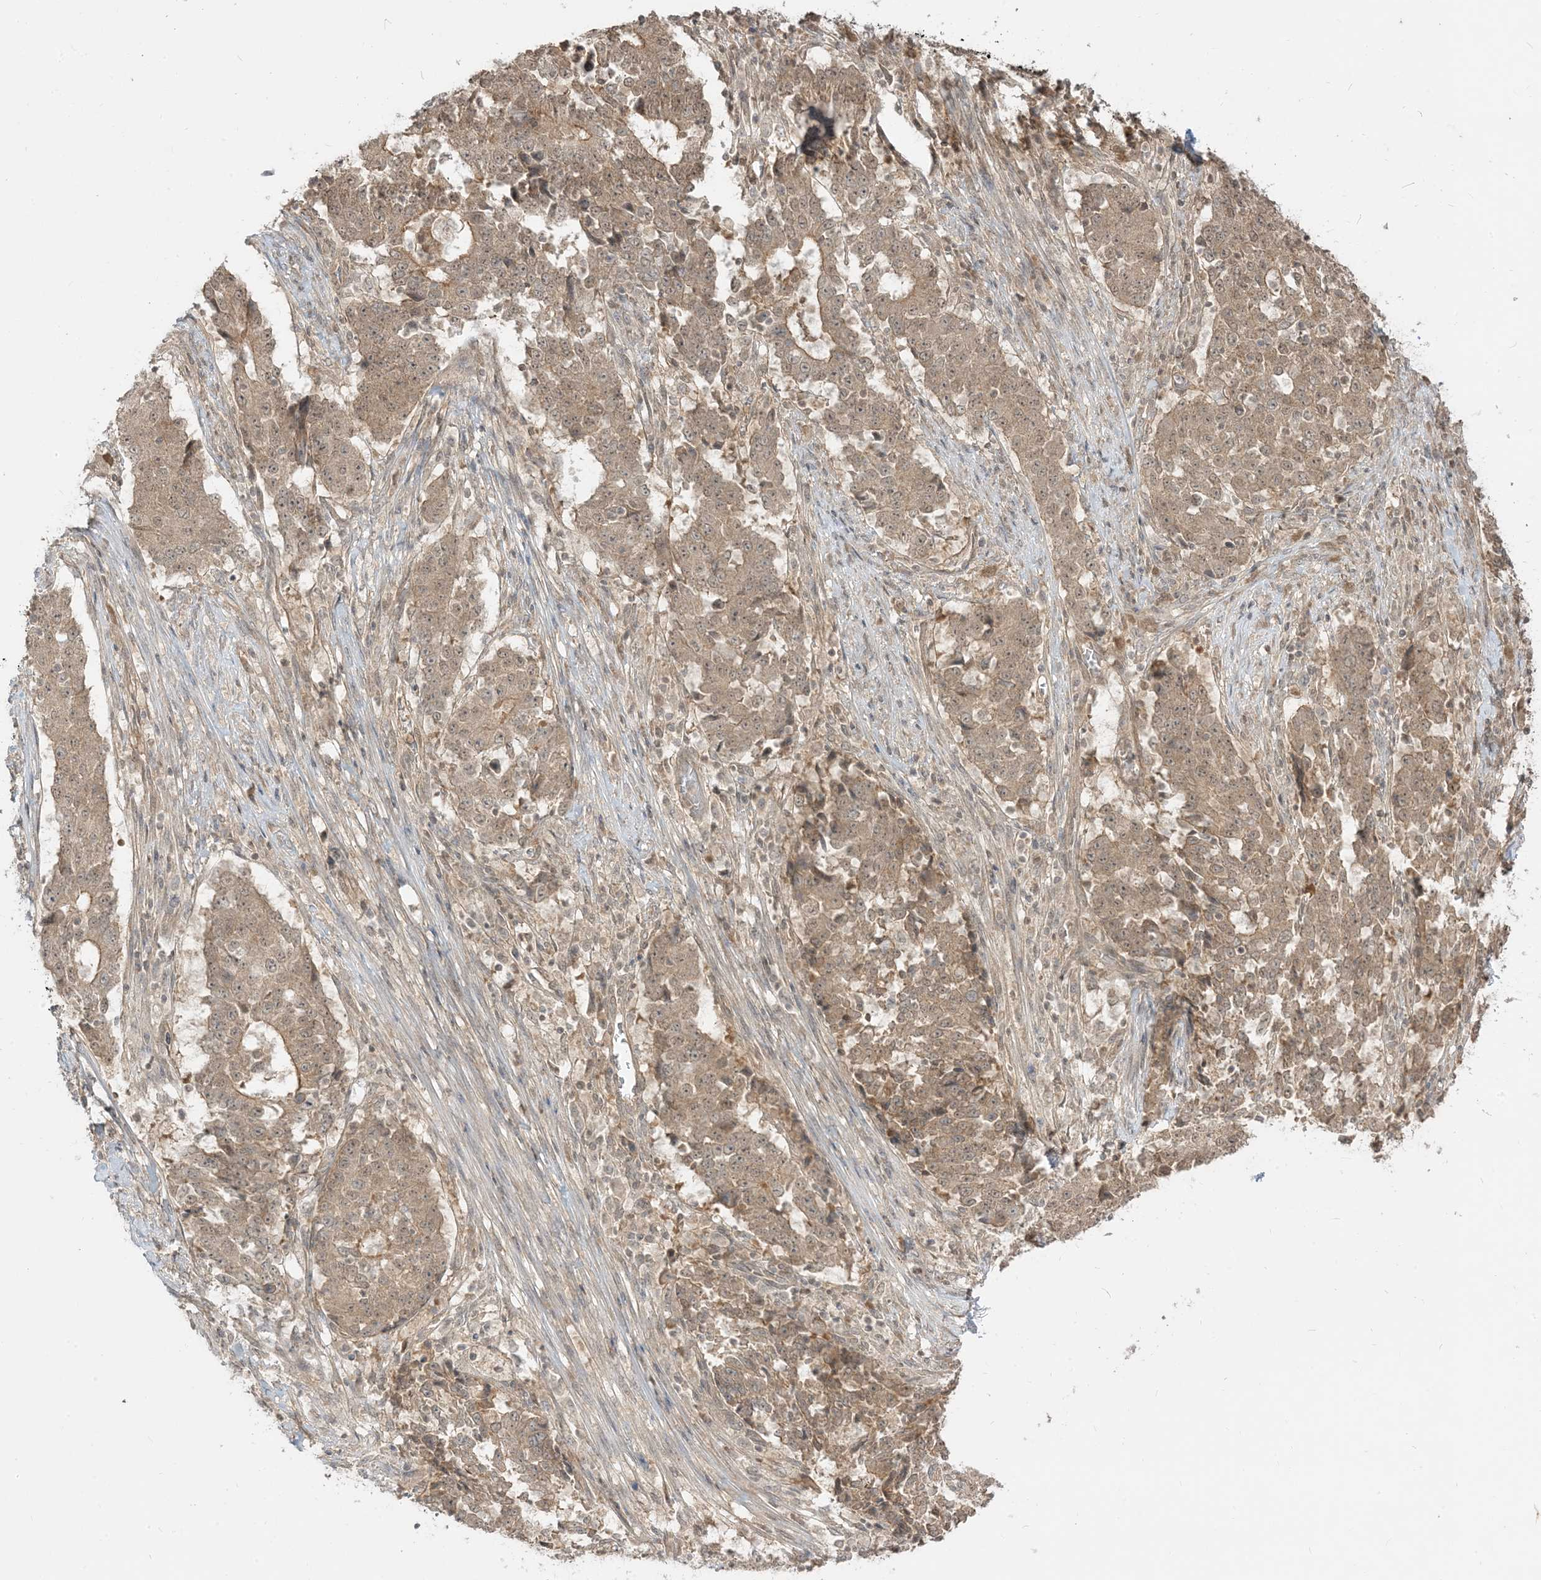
{"staining": {"intensity": "weak", "quantity": ">75%", "location": "cytoplasmic/membranous"}, "tissue": "stomach cancer", "cell_type": "Tumor cells", "image_type": "cancer", "snomed": [{"axis": "morphology", "description": "Adenocarcinoma, NOS"}, {"axis": "topography", "description": "Stomach"}], "caption": "This is a micrograph of immunohistochemistry (IHC) staining of stomach cancer (adenocarcinoma), which shows weak expression in the cytoplasmic/membranous of tumor cells.", "gene": "TBCC", "patient": {"sex": "male", "age": 59}}